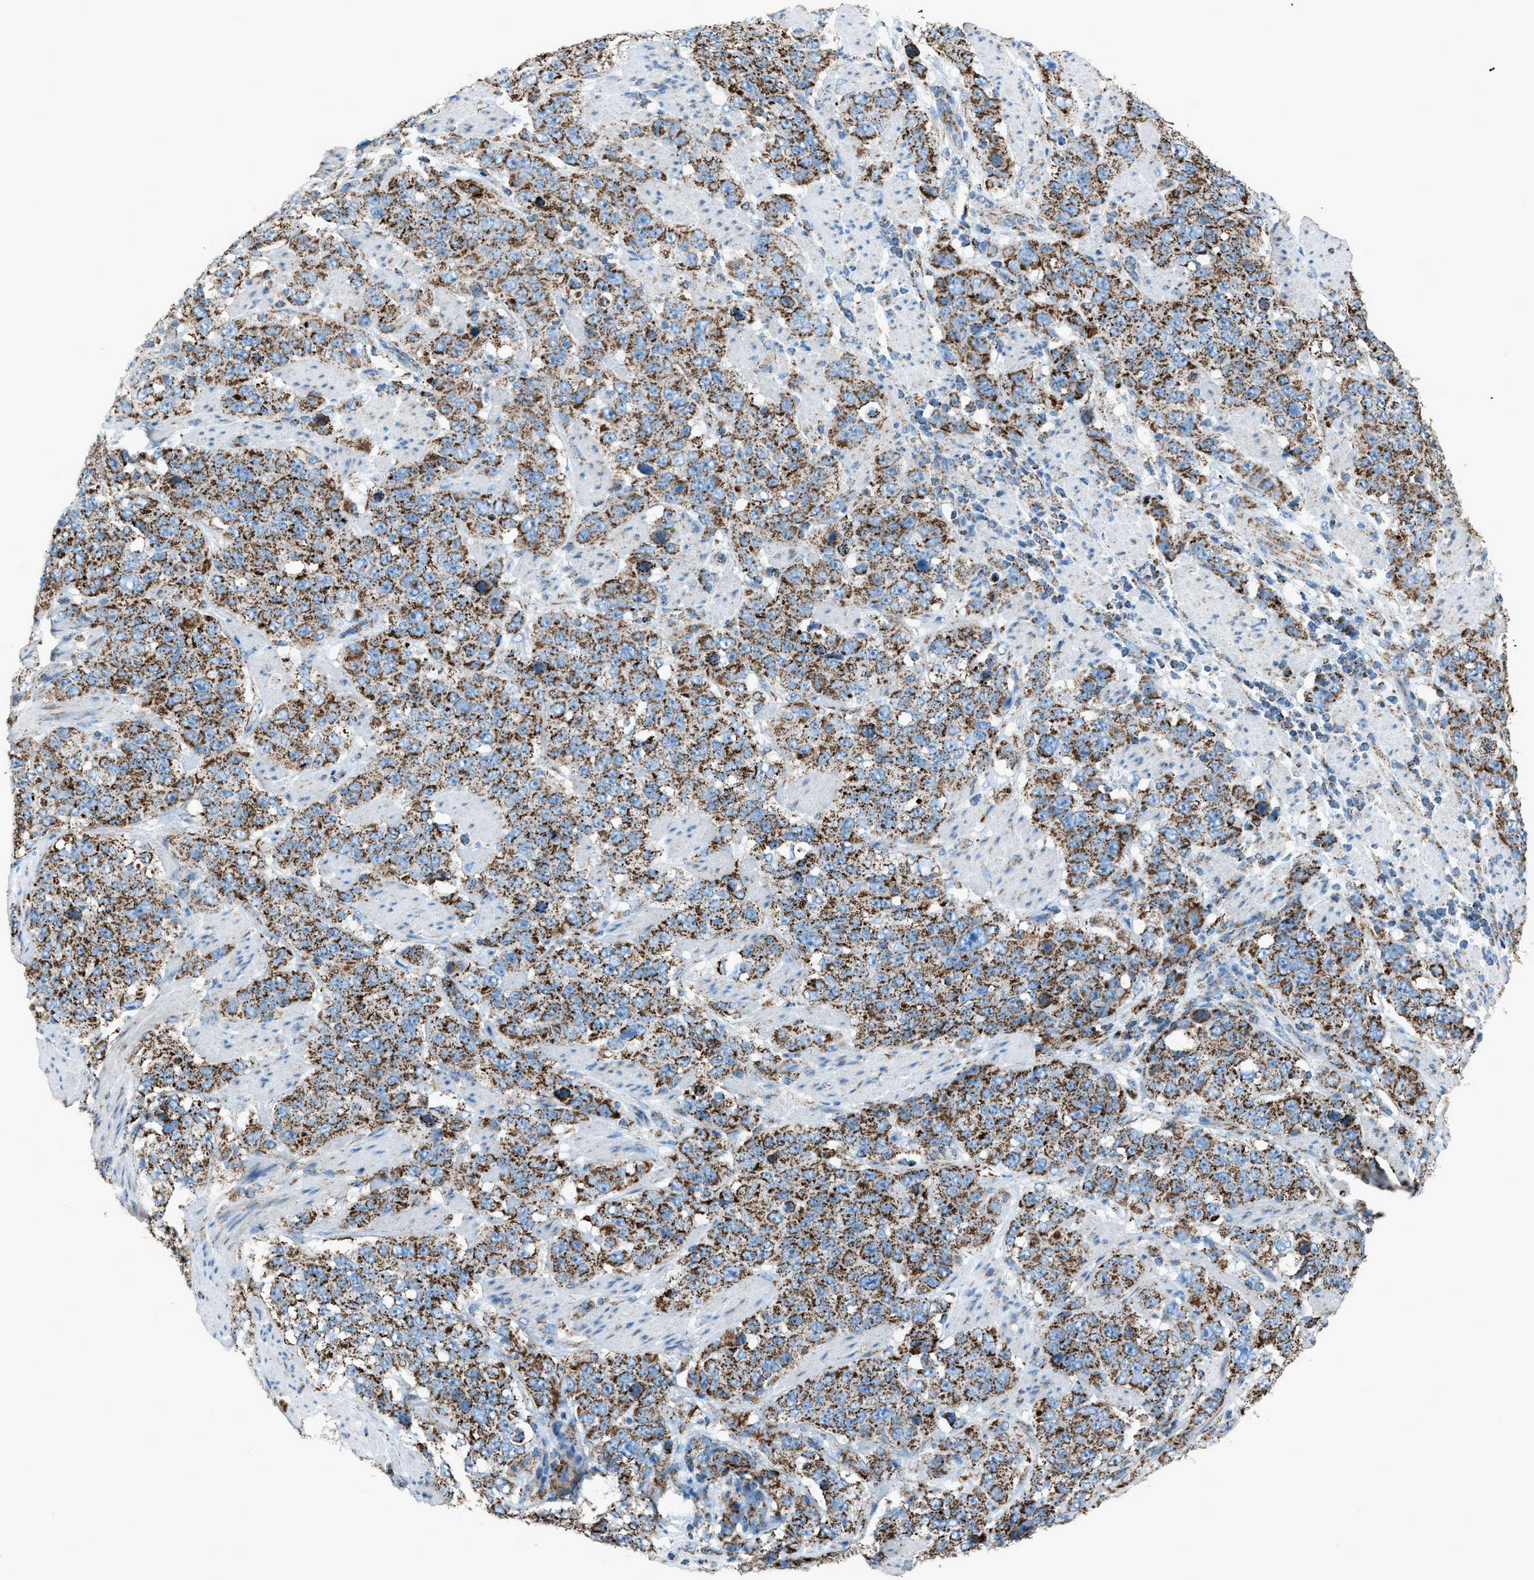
{"staining": {"intensity": "moderate", "quantity": ">75%", "location": "cytoplasmic/membranous"}, "tissue": "stomach cancer", "cell_type": "Tumor cells", "image_type": "cancer", "snomed": [{"axis": "morphology", "description": "Adenocarcinoma, NOS"}, {"axis": "topography", "description": "Stomach"}], "caption": "Immunohistochemical staining of human adenocarcinoma (stomach) shows moderate cytoplasmic/membranous protein expression in about >75% of tumor cells.", "gene": "MDH2", "patient": {"sex": "male", "age": 48}}